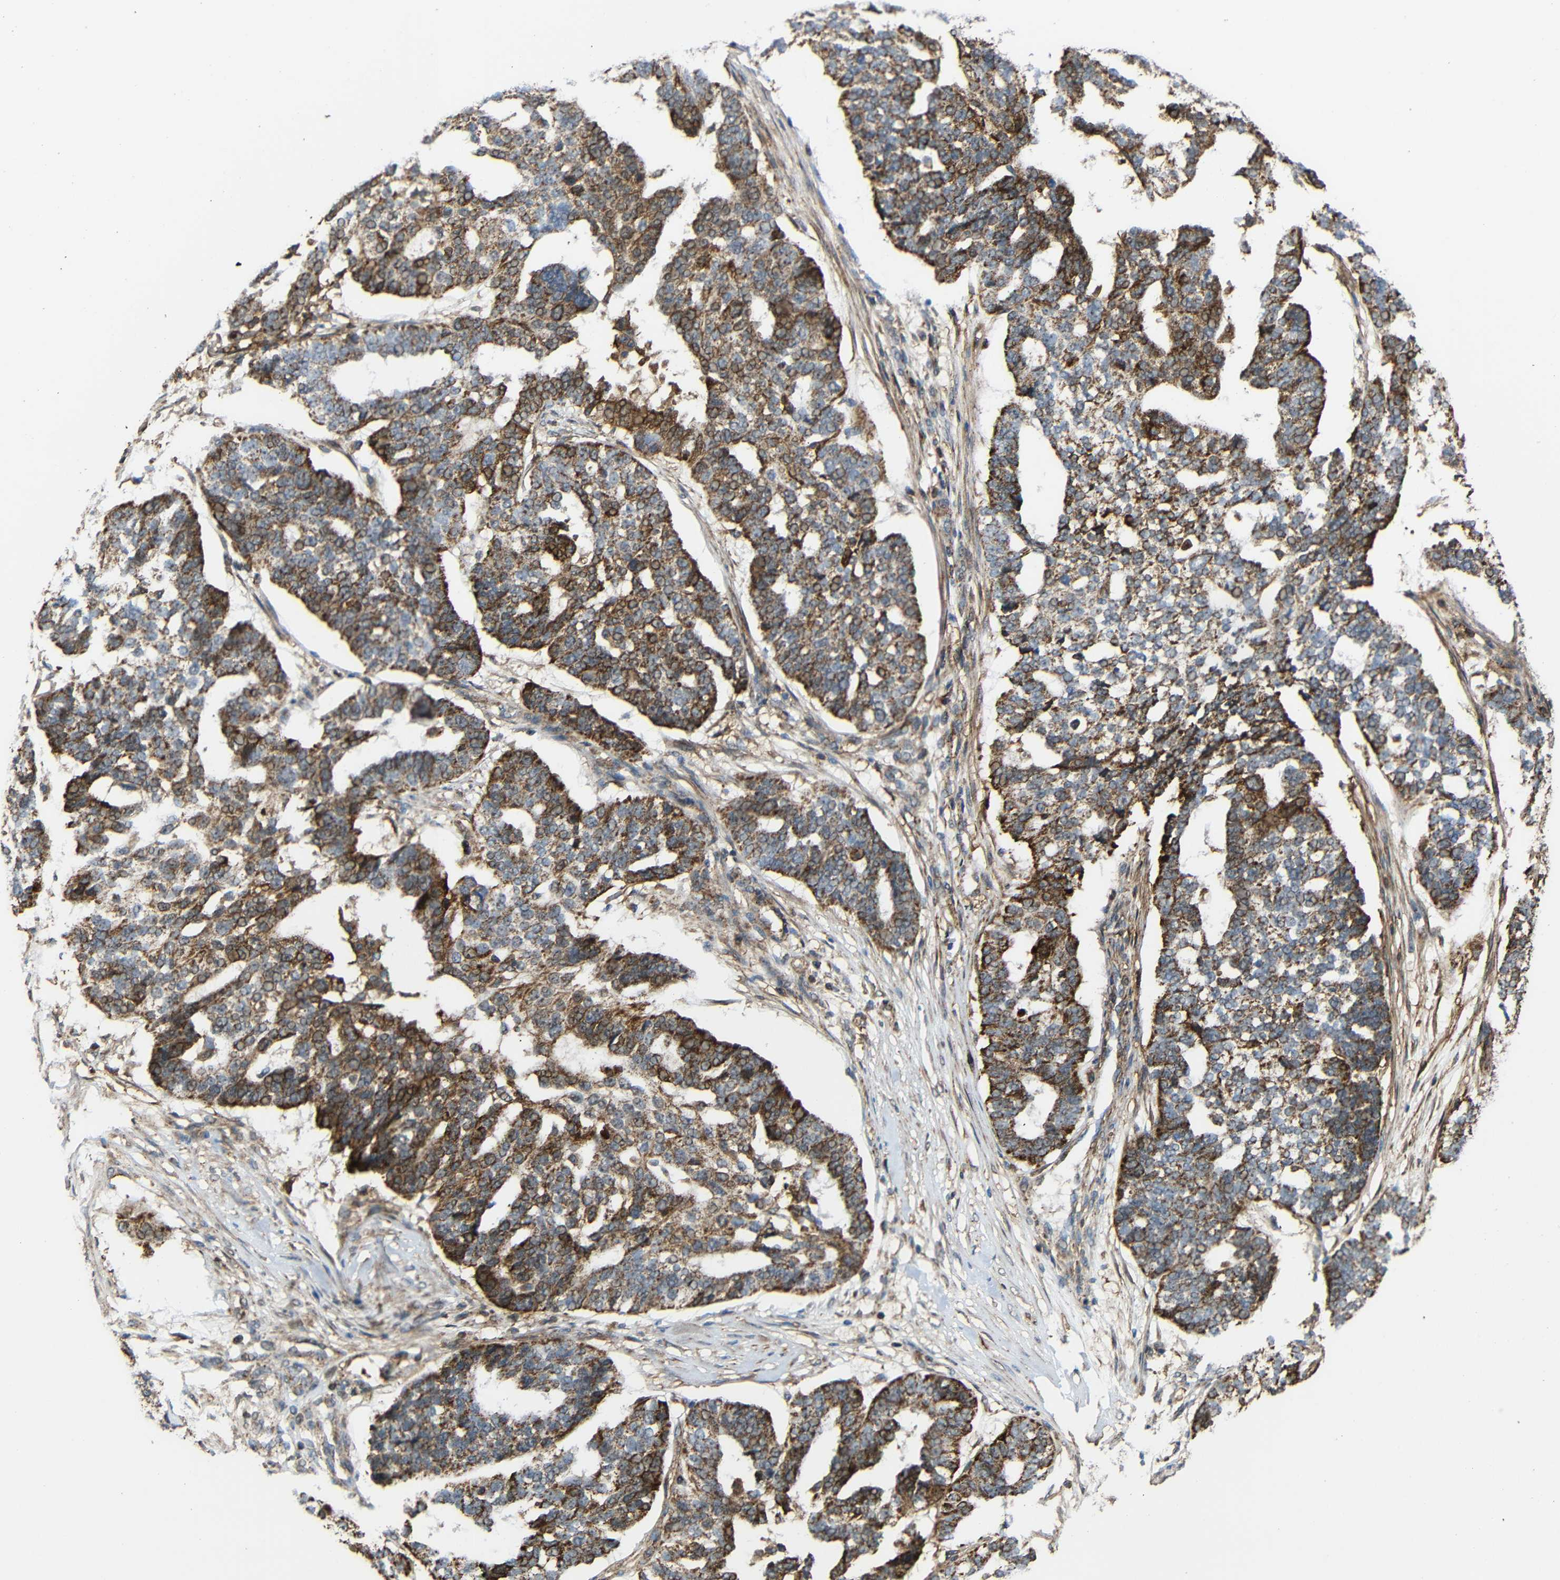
{"staining": {"intensity": "moderate", "quantity": ">75%", "location": "cytoplasmic/membranous"}, "tissue": "ovarian cancer", "cell_type": "Tumor cells", "image_type": "cancer", "snomed": [{"axis": "morphology", "description": "Cystadenocarcinoma, serous, NOS"}, {"axis": "topography", "description": "Ovary"}], "caption": "Moderate cytoplasmic/membranous expression for a protein is identified in about >75% of tumor cells of ovarian serous cystadenocarcinoma using immunohistochemistry.", "gene": "C1GALT1", "patient": {"sex": "female", "age": 59}}